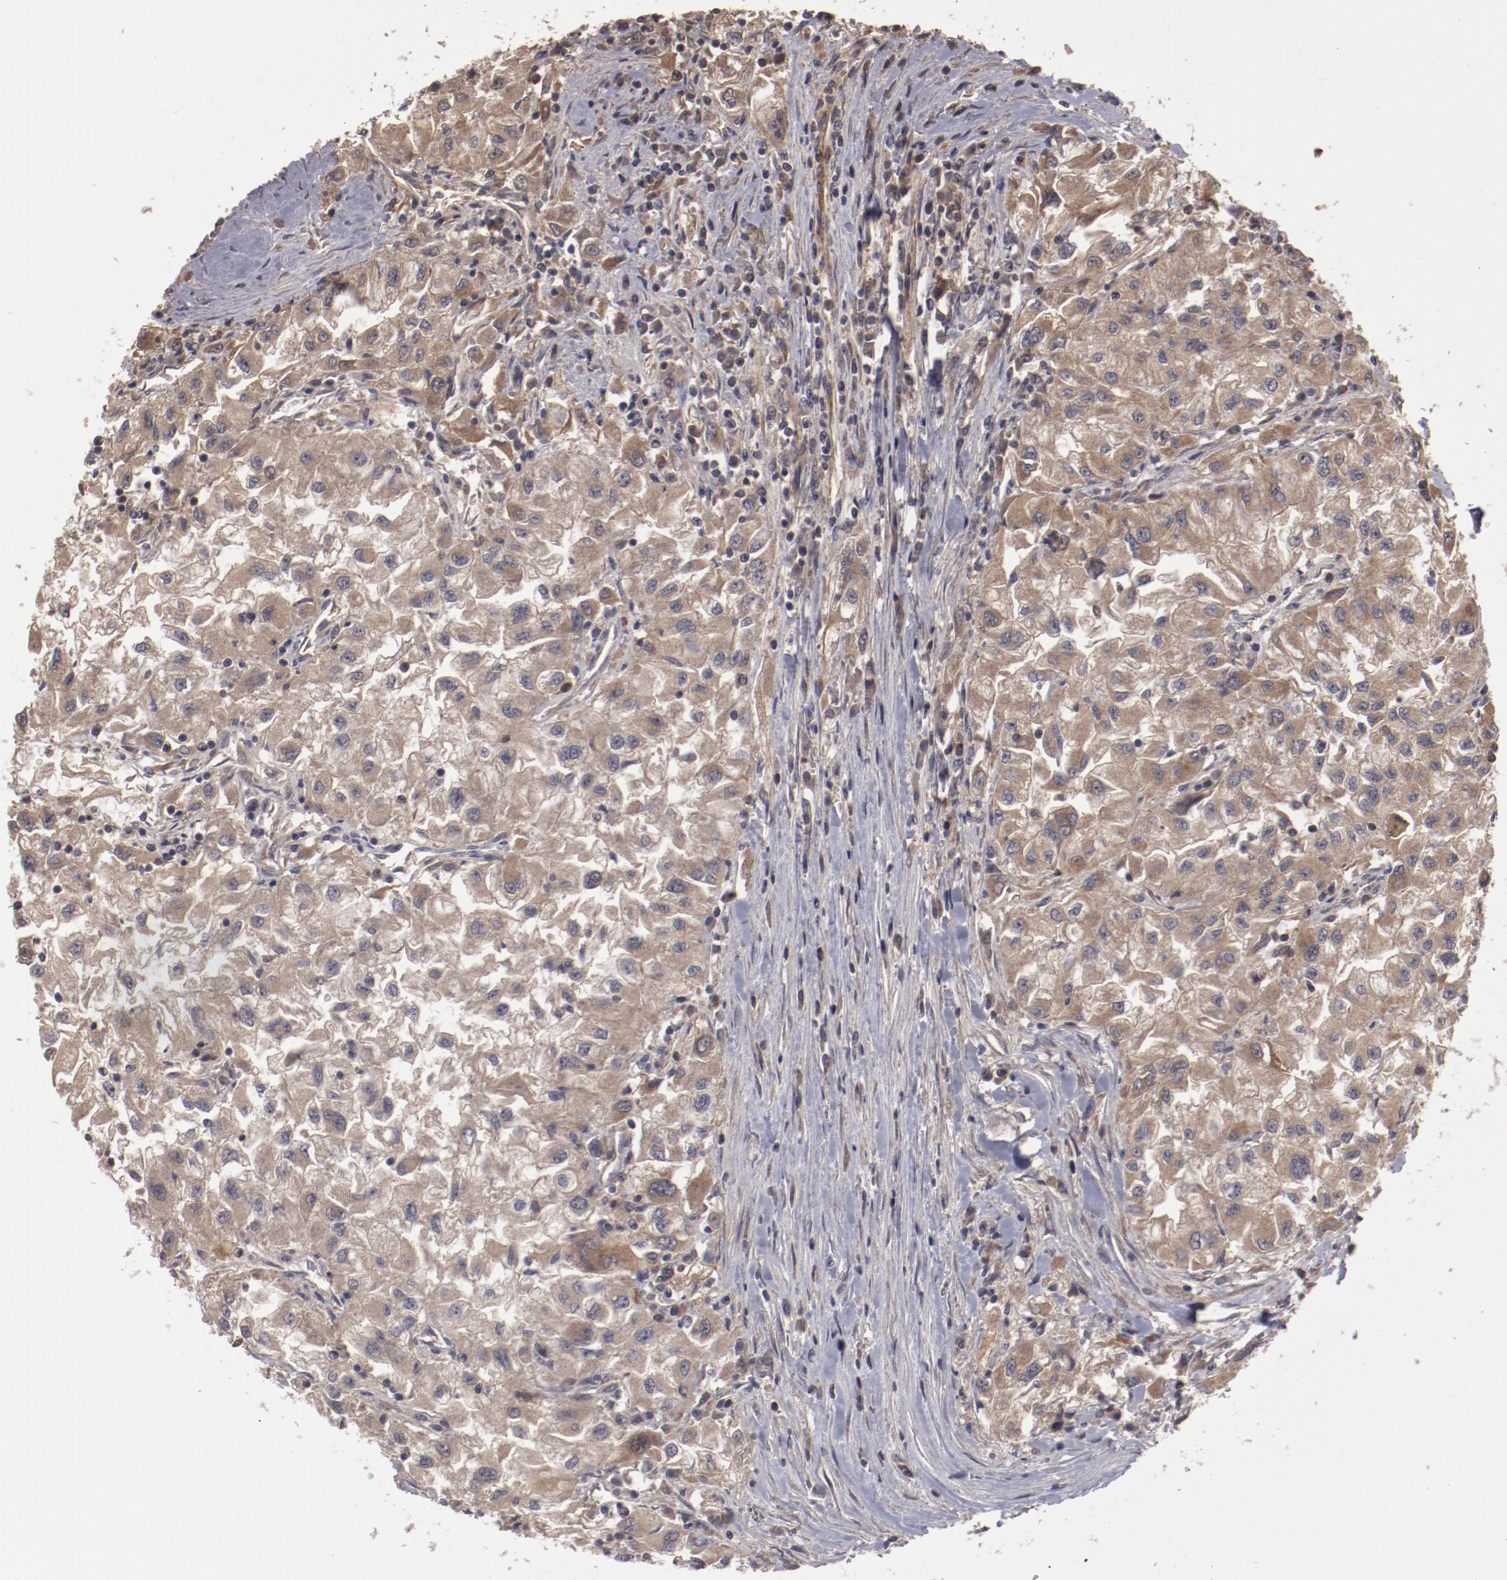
{"staining": {"intensity": "weak", "quantity": ">75%", "location": "cytoplasmic/membranous"}, "tissue": "renal cancer", "cell_type": "Tumor cells", "image_type": "cancer", "snomed": [{"axis": "morphology", "description": "Adenocarcinoma, NOS"}, {"axis": "topography", "description": "Kidney"}], "caption": "Immunohistochemical staining of human renal adenocarcinoma demonstrates weak cytoplasmic/membranous protein positivity in about >75% of tumor cells.", "gene": "RPS6KA6", "patient": {"sex": "male", "age": 59}}